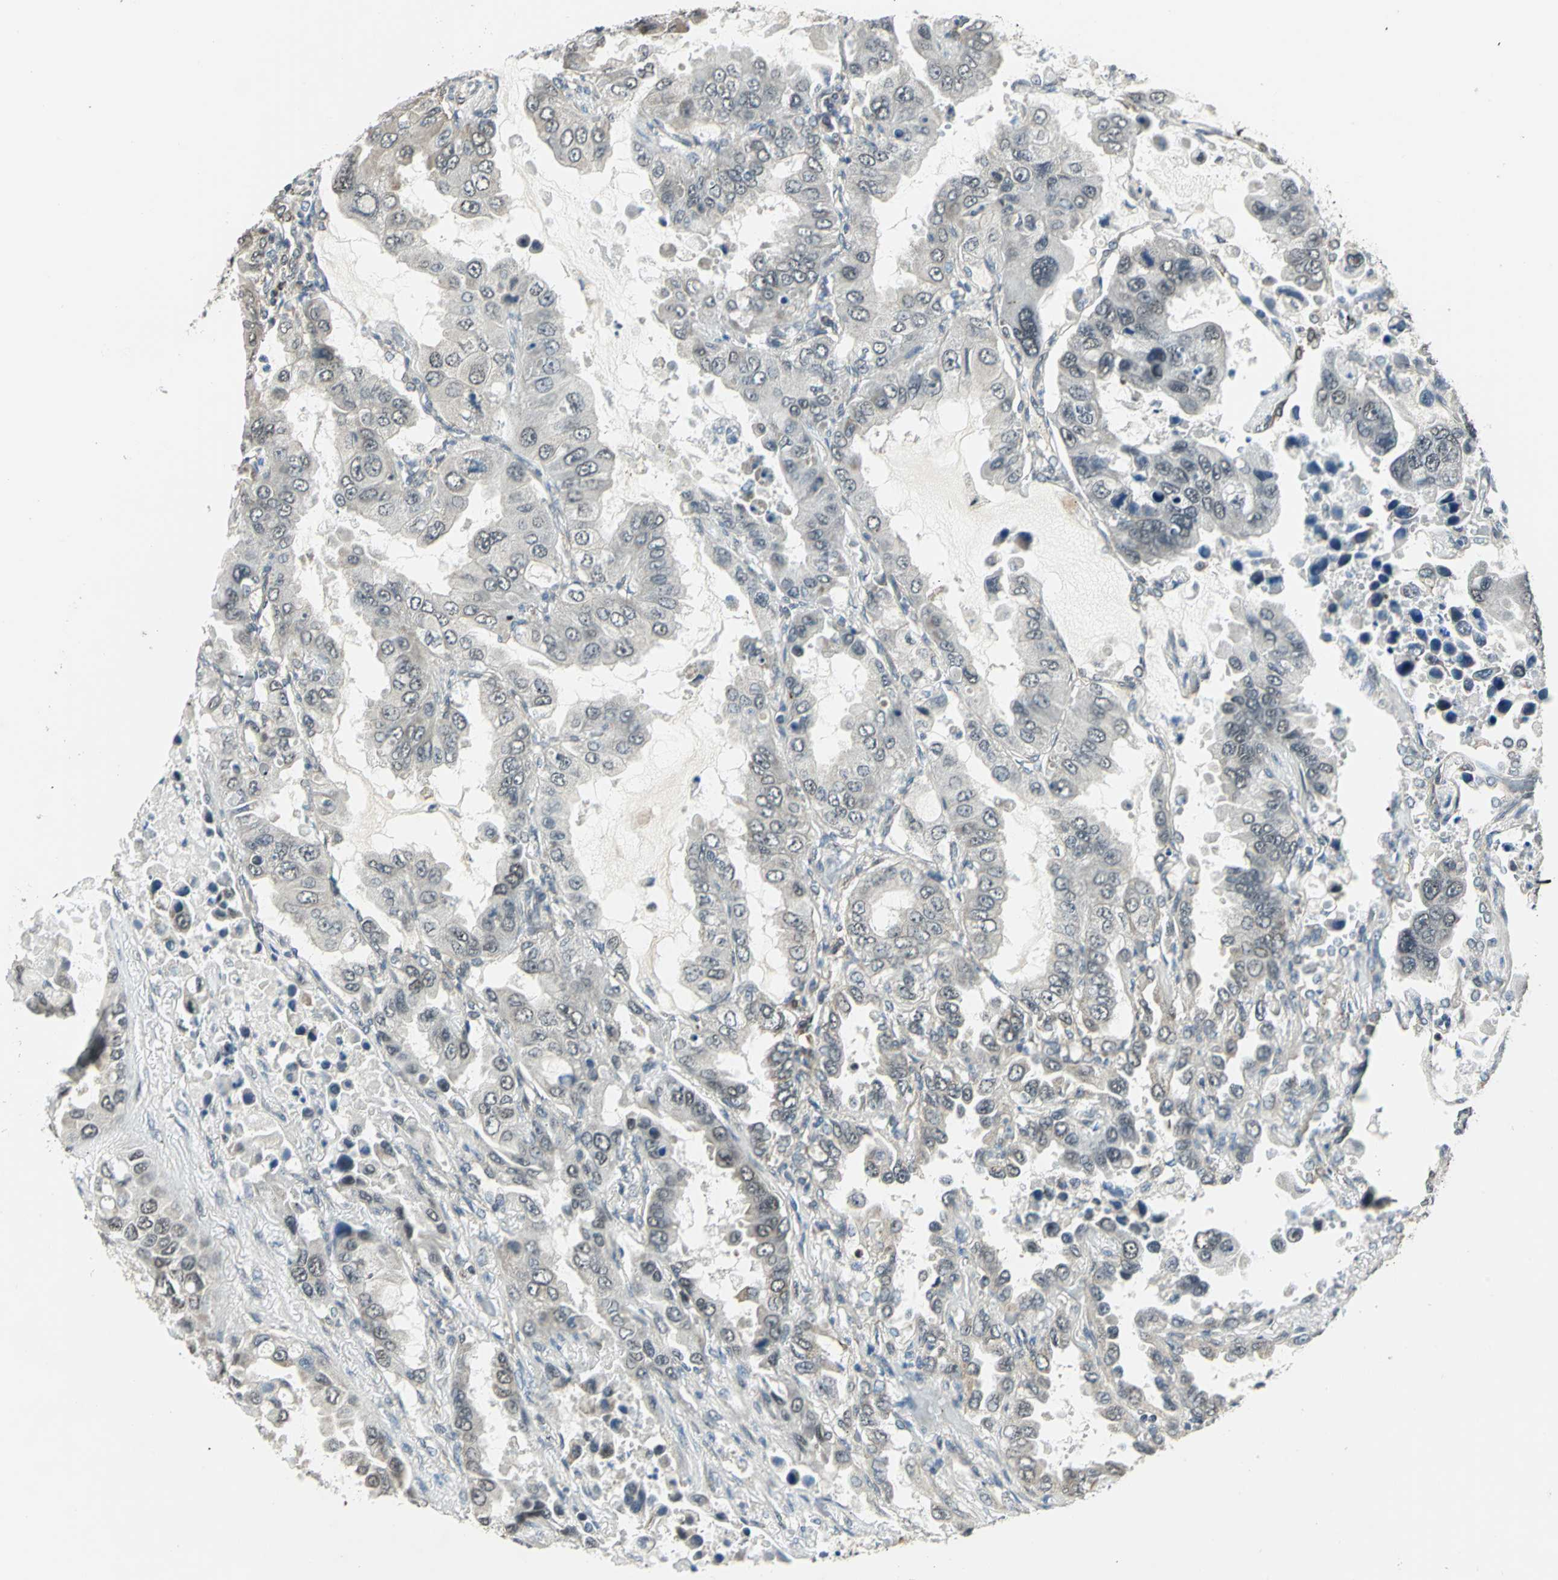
{"staining": {"intensity": "negative", "quantity": "none", "location": "none"}, "tissue": "lung cancer", "cell_type": "Tumor cells", "image_type": "cancer", "snomed": [{"axis": "morphology", "description": "Adenocarcinoma, NOS"}, {"axis": "topography", "description": "Lung"}], "caption": "Immunohistochemical staining of lung cancer (adenocarcinoma) shows no significant expression in tumor cells.", "gene": "PLAGL2", "patient": {"sex": "male", "age": 64}}